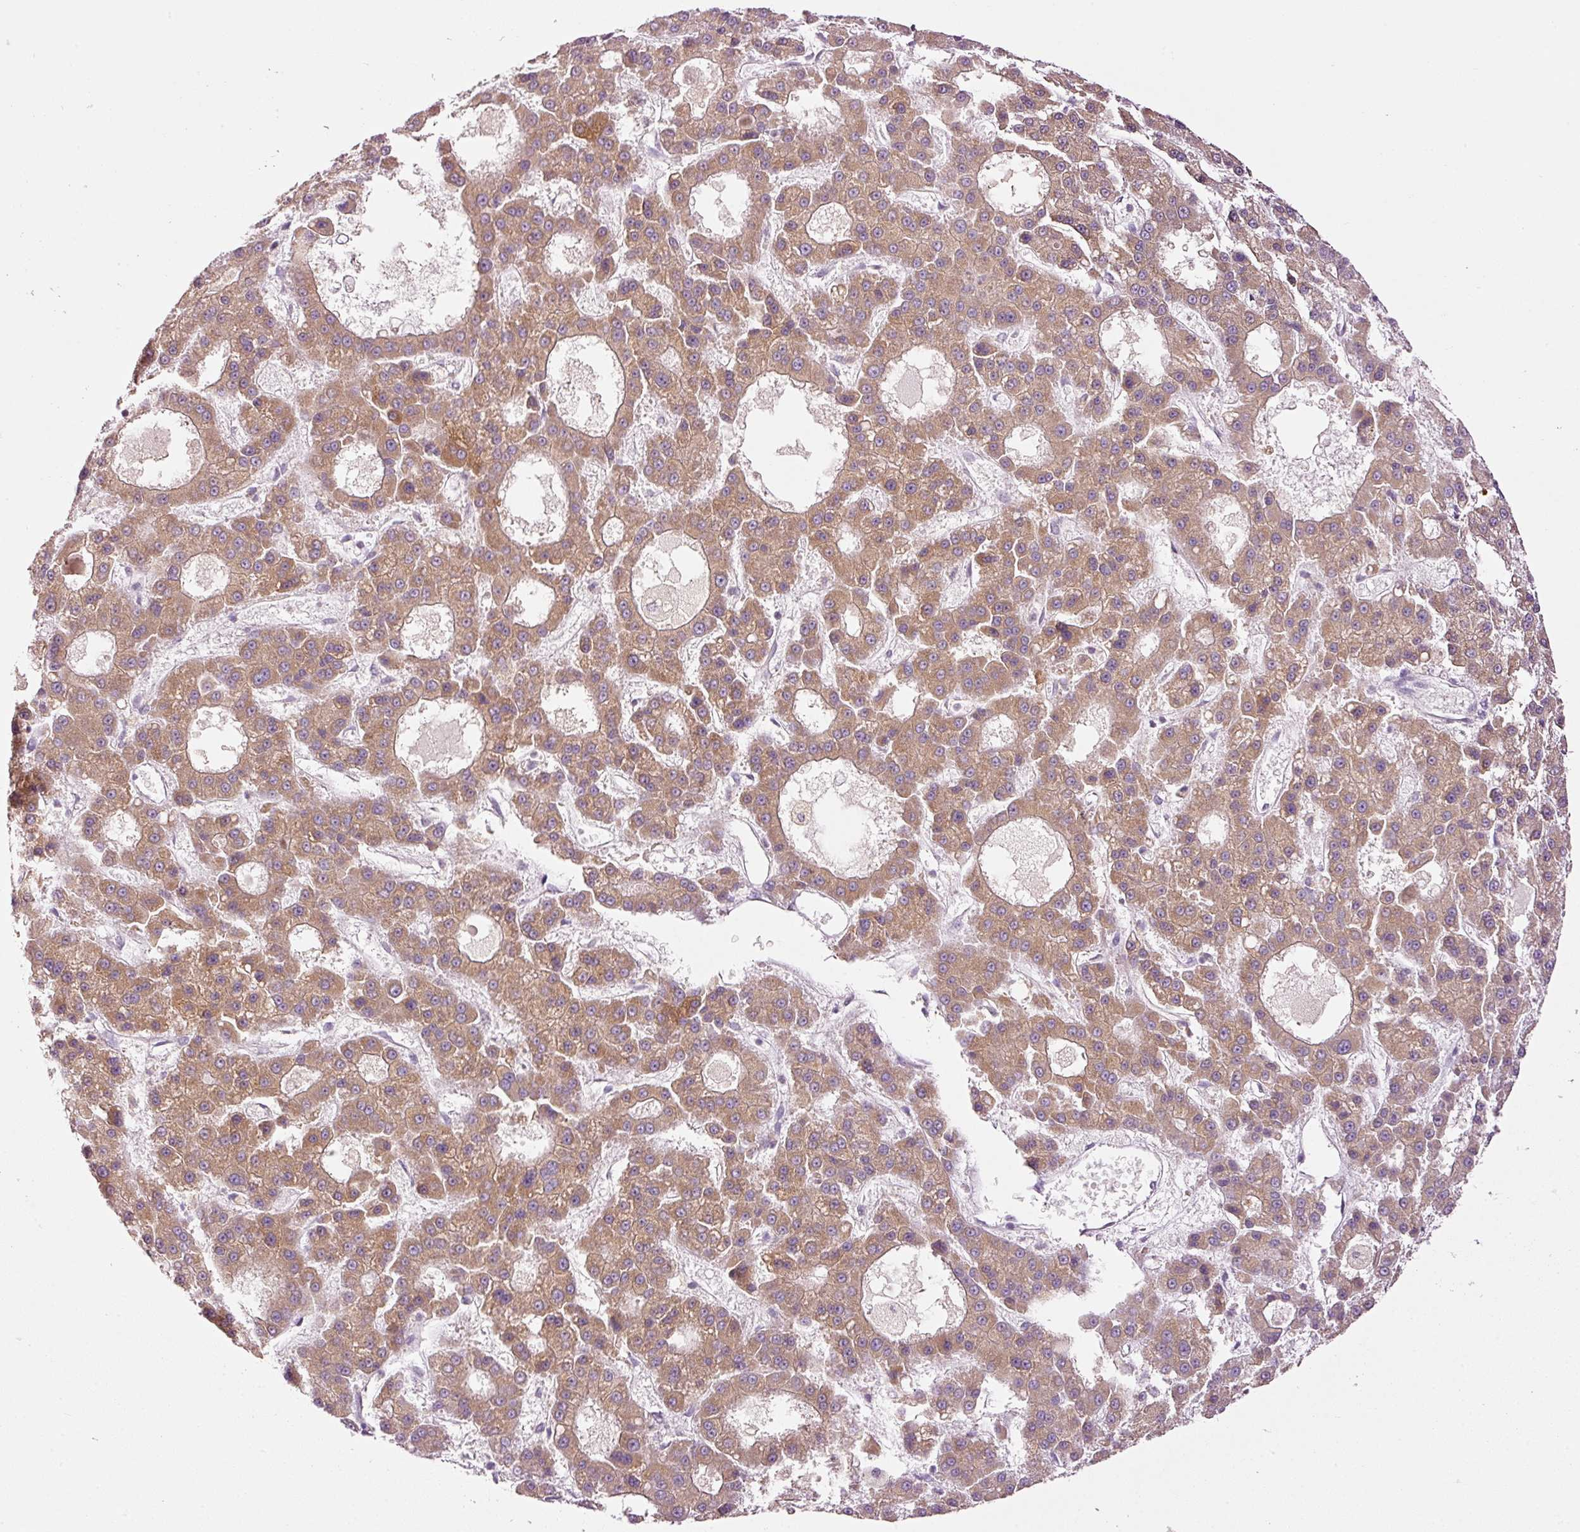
{"staining": {"intensity": "moderate", "quantity": ">75%", "location": "cytoplasmic/membranous"}, "tissue": "liver cancer", "cell_type": "Tumor cells", "image_type": "cancer", "snomed": [{"axis": "morphology", "description": "Carcinoma, Hepatocellular, NOS"}, {"axis": "topography", "description": "Liver"}], "caption": "Brown immunohistochemical staining in human hepatocellular carcinoma (liver) exhibits moderate cytoplasmic/membranous positivity in approximately >75% of tumor cells.", "gene": "CDC20B", "patient": {"sex": "male", "age": 70}}